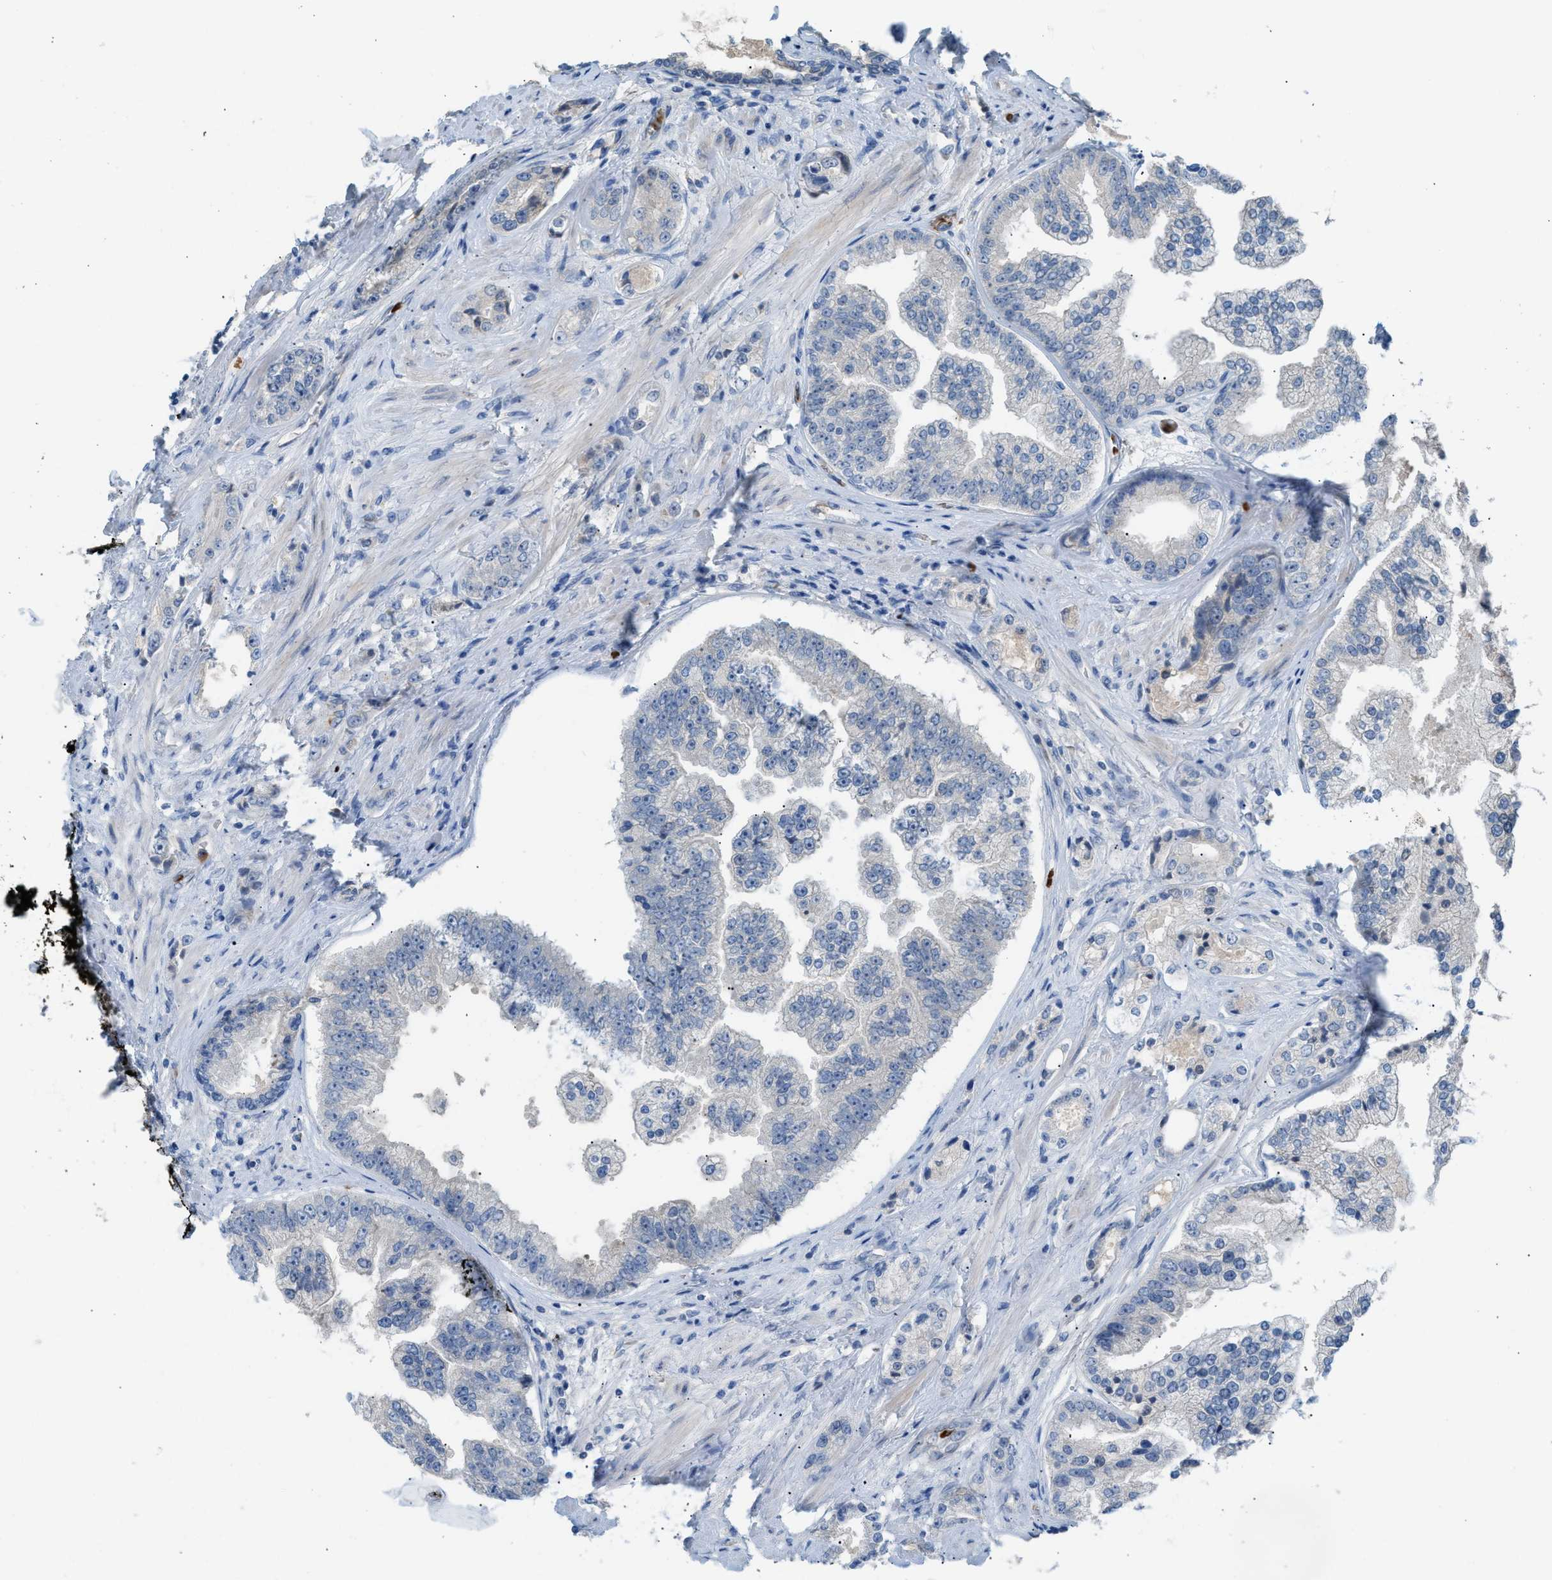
{"staining": {"intensity": "negative", "quantity": "none", "location": "none"}, "tissue": "prostate cancer", "cell_type": "Tumor cells", "image_type": "cancer", "snomed": [{"axis": "morphology", "description": "Adenocarcinoma, High grade"}, {"axis": "topography", "description": "Prostate"}], "caption": "Tumor cells show no significant protein positivity in prostate cancer (high-grade adenocarcinoma).", "gene": "CFAP77", "patient": {"sex": "male", "age": 61}}